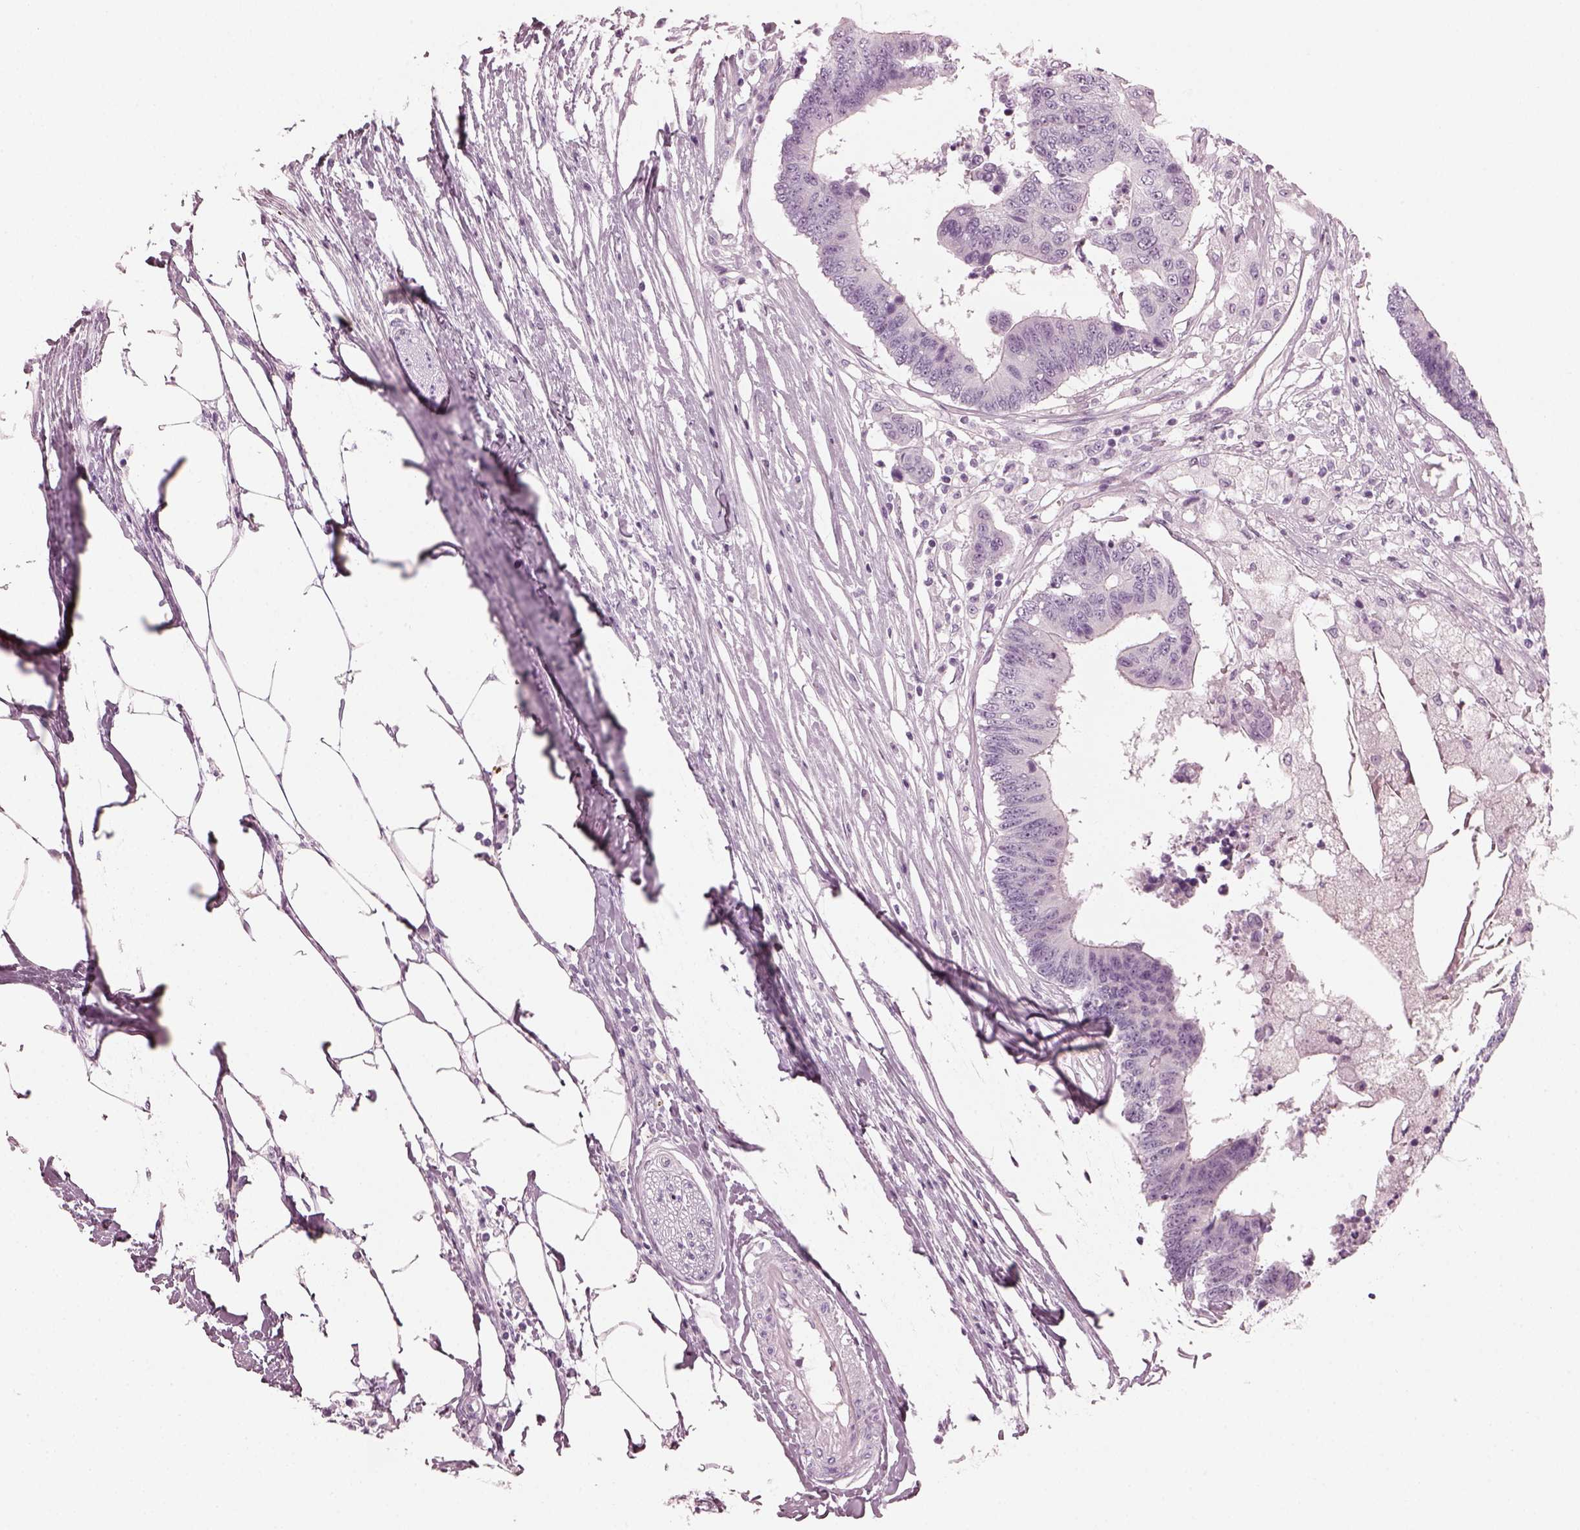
{"staining": {"intensity": "negative", "quantity": "none", "location": "none"}, "tissue": "colorectal cancer", "cell_type": "Tumor cells", "image_type": "cancer", "snomed": [{"axis": "morphology", "description": "Adenocarcinoma, NOS"}, {"axis": "topography", "description": "Colon"}], "caption": "This histopathology image is of colorectal adenocarcinoma stained with IHC to label a protein in brown with the nuclei are counter-stained blue. There is no staining in tumor cells.", "gene": "PDC", "patient": {"sex": "female", "age": 48}}